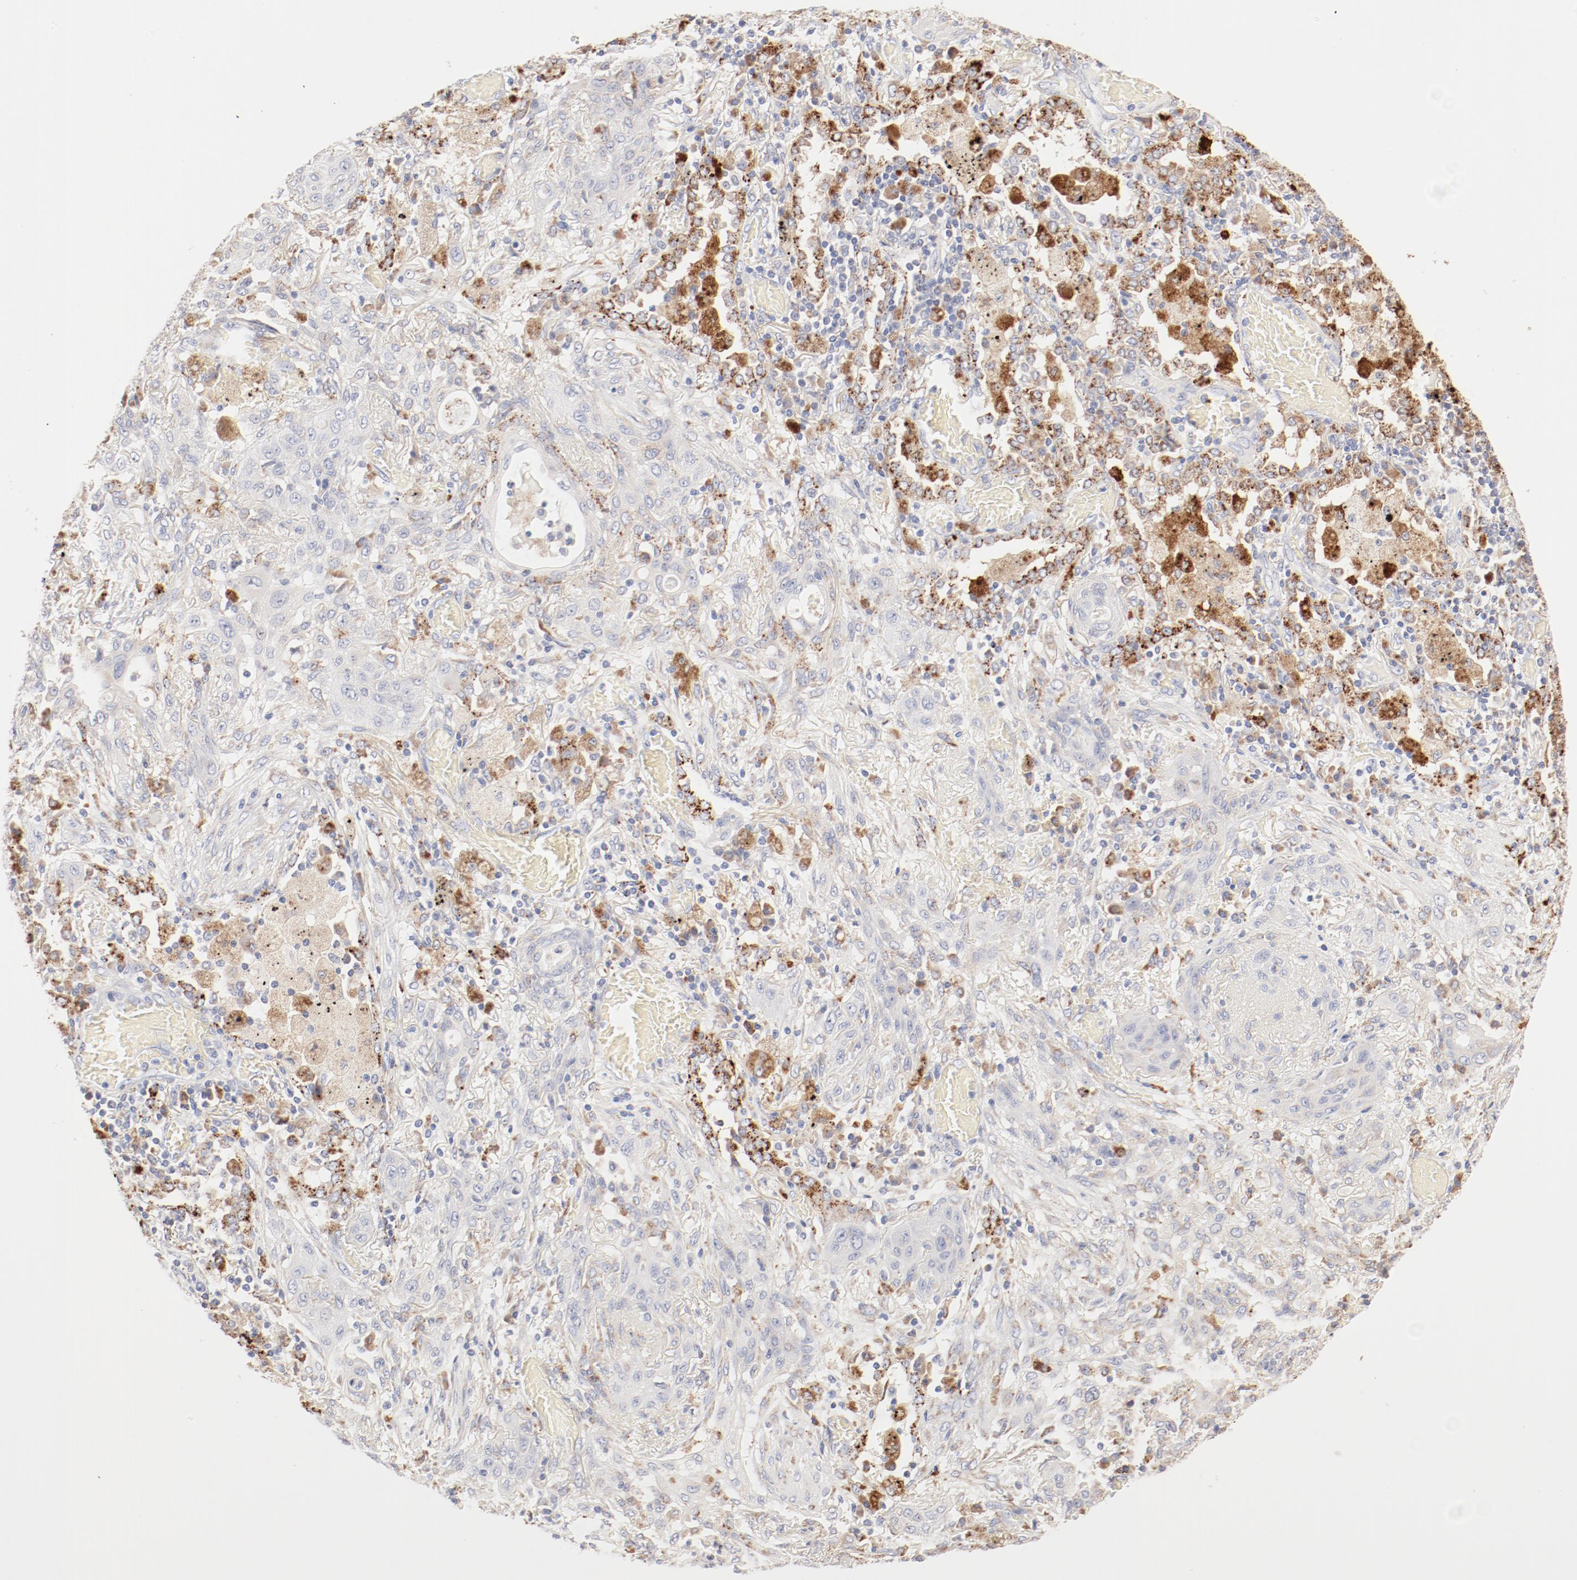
{"staining": {"intensity": "weak", "quantity": ">75%", "location": "cytoplasmic/membranous"}, "tissue": "lung cancer", "cell_type": "Tumor cells", "image_type": "cancer", "snomed": [{"axis": "morphology", "description": "Squamous cell carcinoma, NOS"}, {"axis": "topography", "description": "Lung"}], "caption": "Protein expression analysis of lung squamous cell carcinoma demonstrates weak cytoplasmic/membranous staining in approximately >75% of tumor cells.", "gene": "CTSH", "patient": {"sex": "female", "age": 47}}